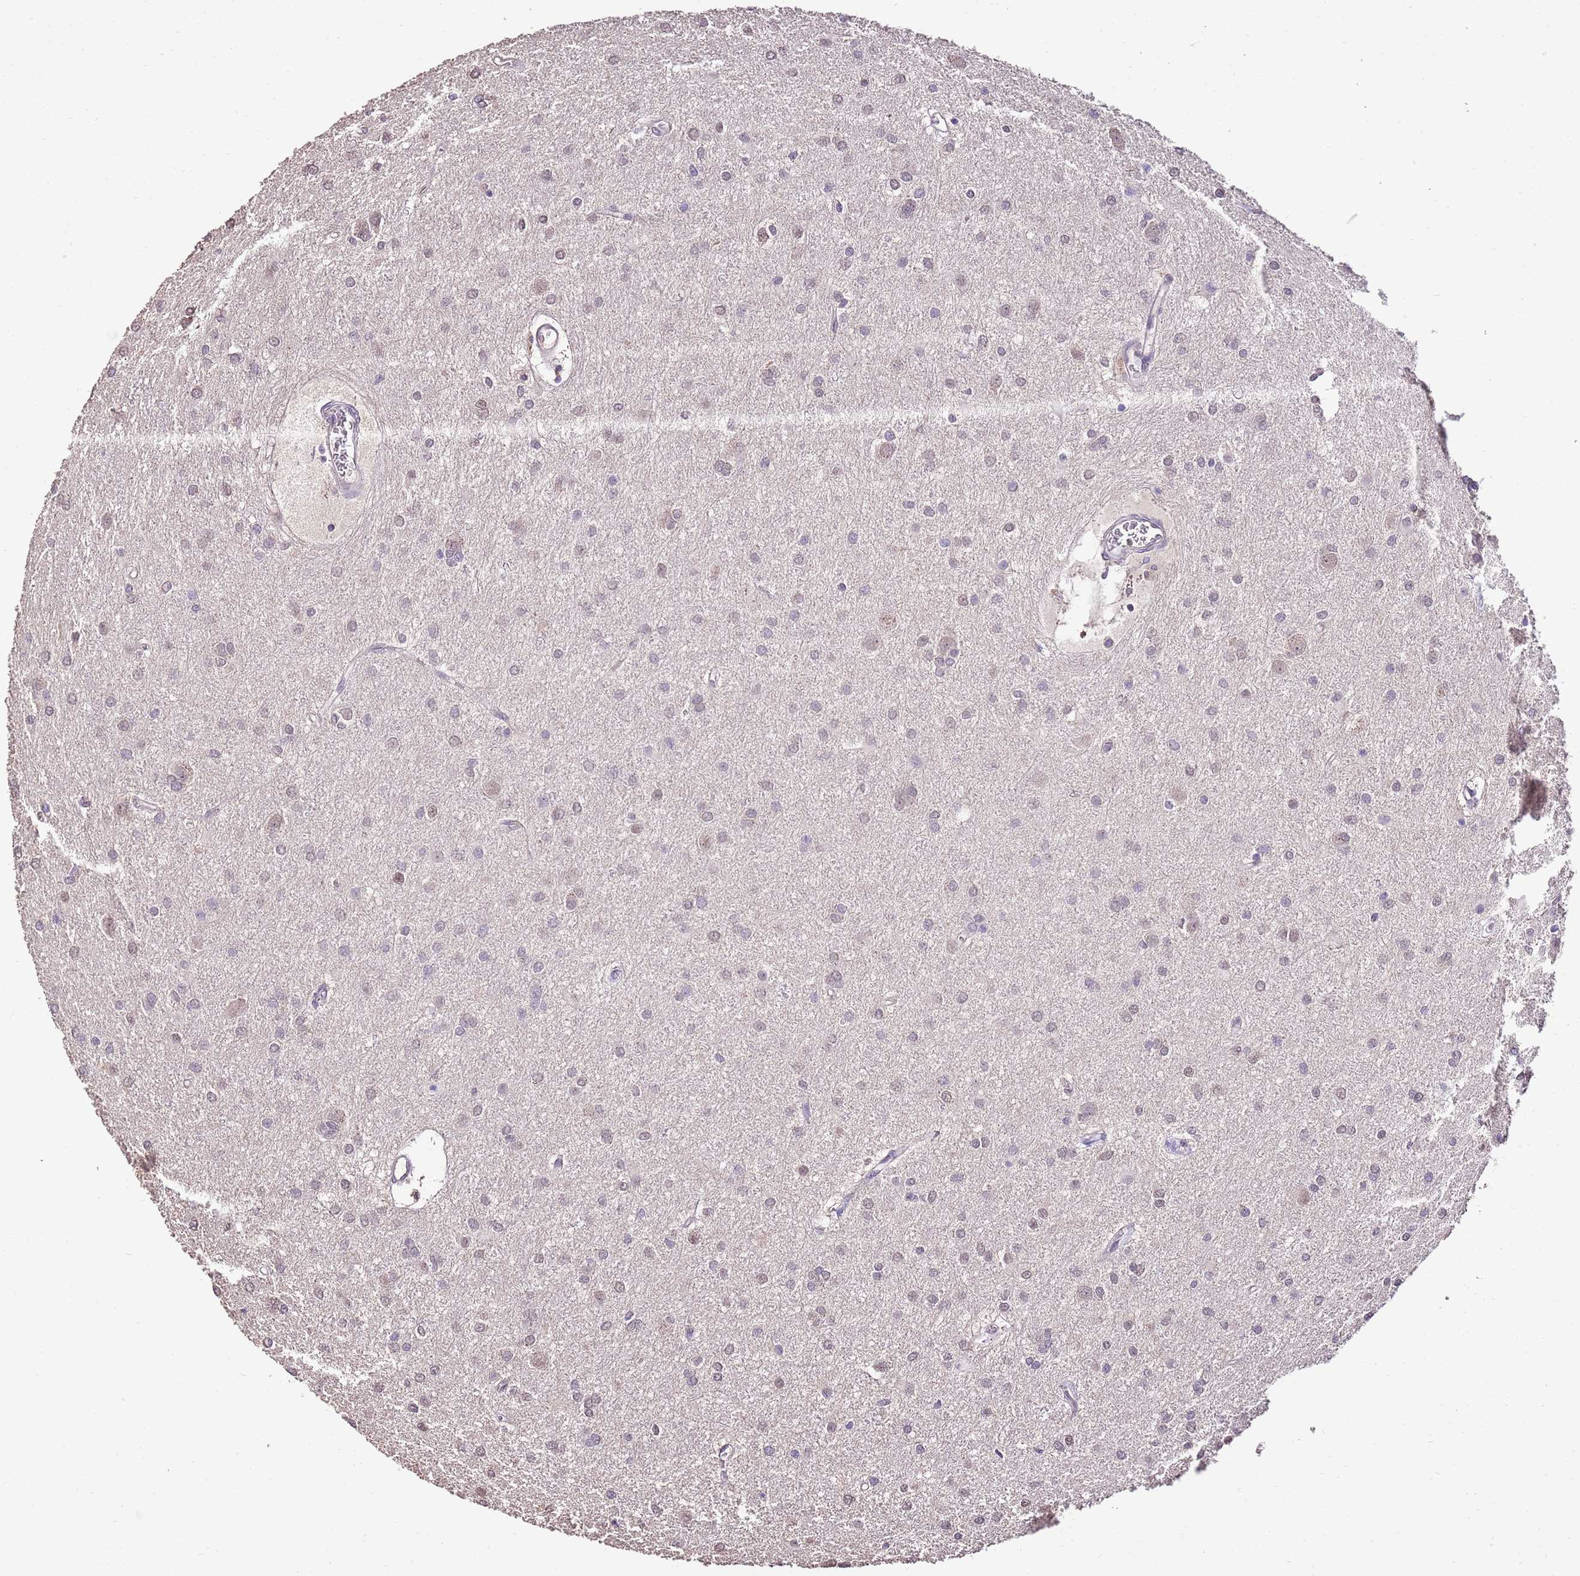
{"staining": {"intensity": "weak", "quantity": ">75%", "location": "nuclear"}, "tissue": "glioma", "cell_type": "Tumor cells", "image_type": "cancer", "snomed": [{"axis": "morphology", "description": "Glioma, malignant, High grade"}, {"axis": "topography", "description": "Brain"}], "caption": "The histopathology image reveals staining of glioma, revealing weak nuclear protein expression (brown color) within tumor cells.", "gene": "IZUMO4", "patient": {"sex": "female", "age": 50}}